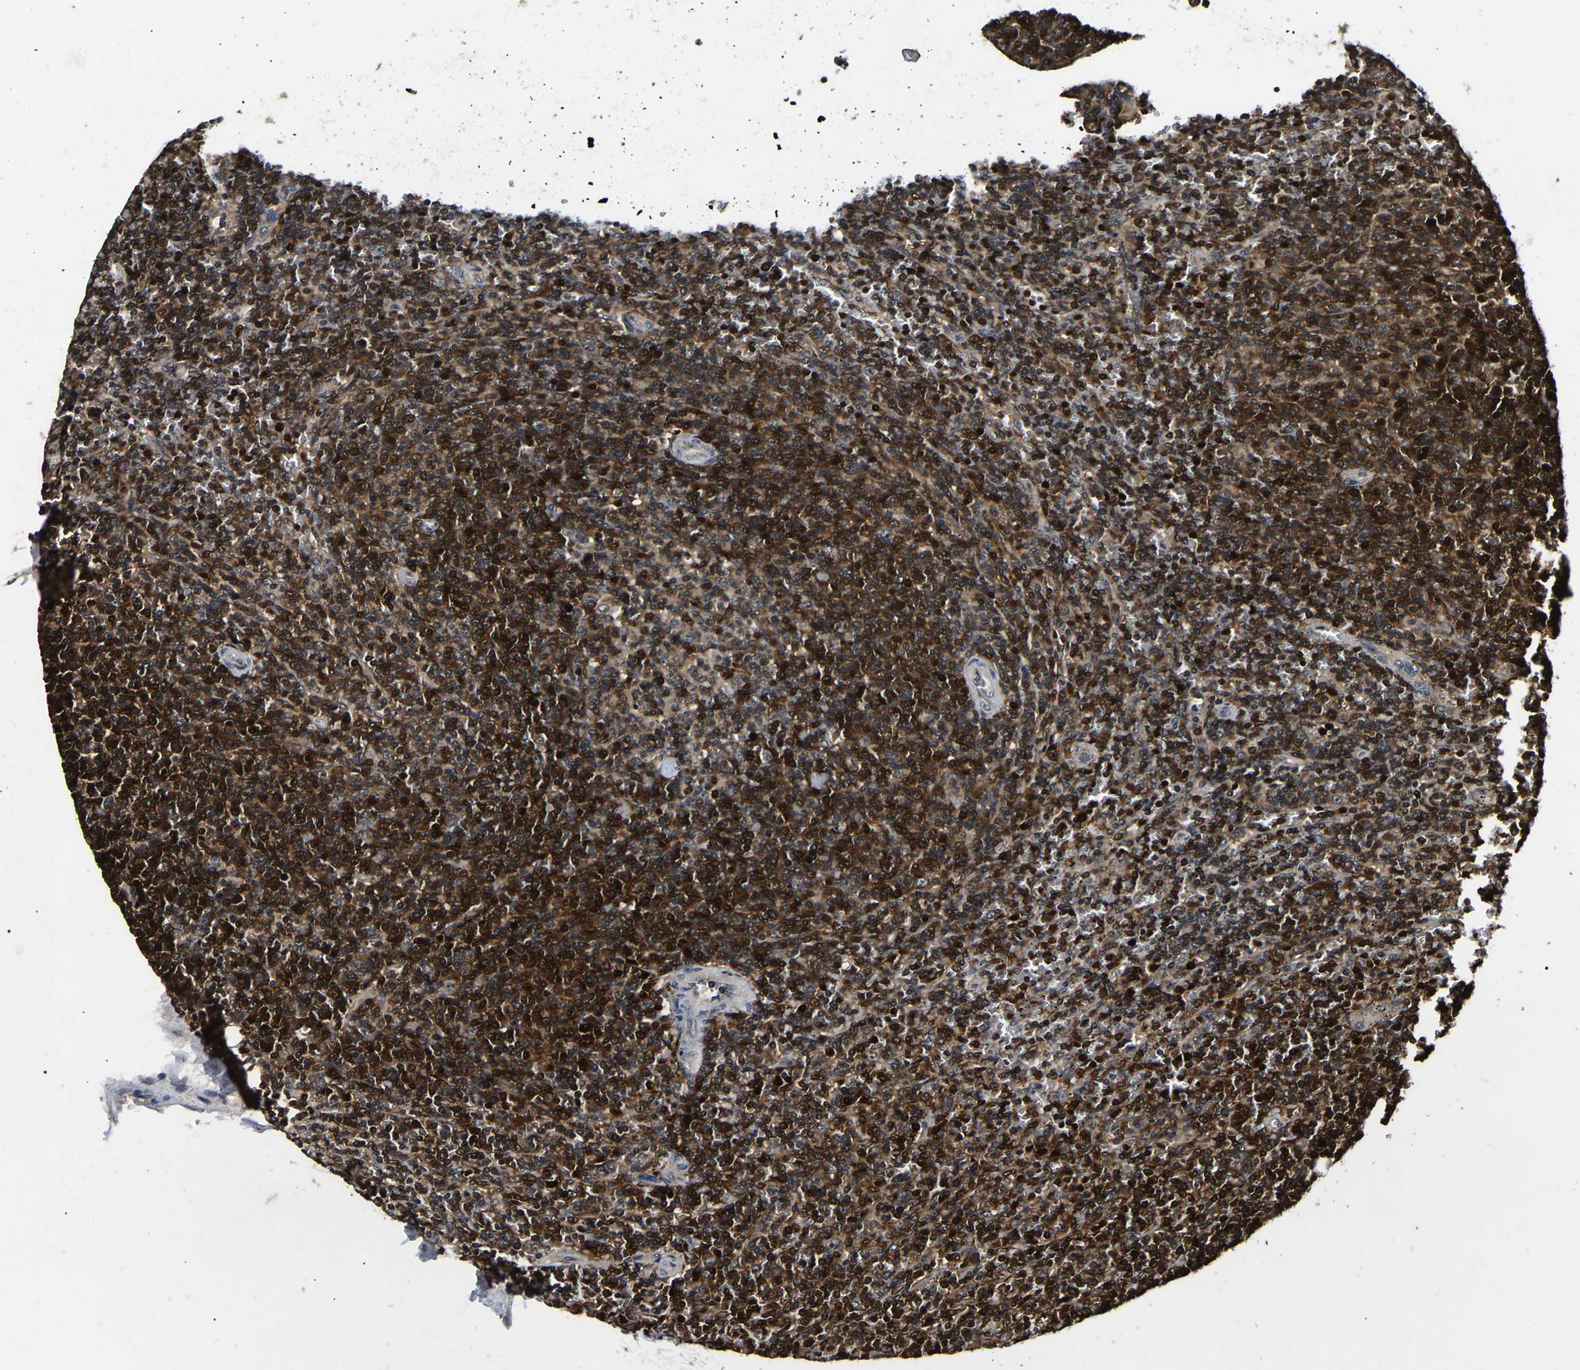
{"staining": {"intensity": "strong", "quantity": "25%-75%", "location": "cytoplasmic/membranous,nuclear"}, "tissue": "lymphoma", "cell_type": "Tumor cells", "image_type": "cancer", "snomed": [{"axis": "morphology", "description": "Malignant lymphoma, non-Hodgkin's type, Low grade"}, {"axis": "topography", "description": "Spleen"}], "caption": "Lymphoma stained for a protein displays strong cytoplasmic/membranous and nuclear positivity in tumor cells.", "gene": "RBM28", "patient": {"sex": "female", "age": 19}}